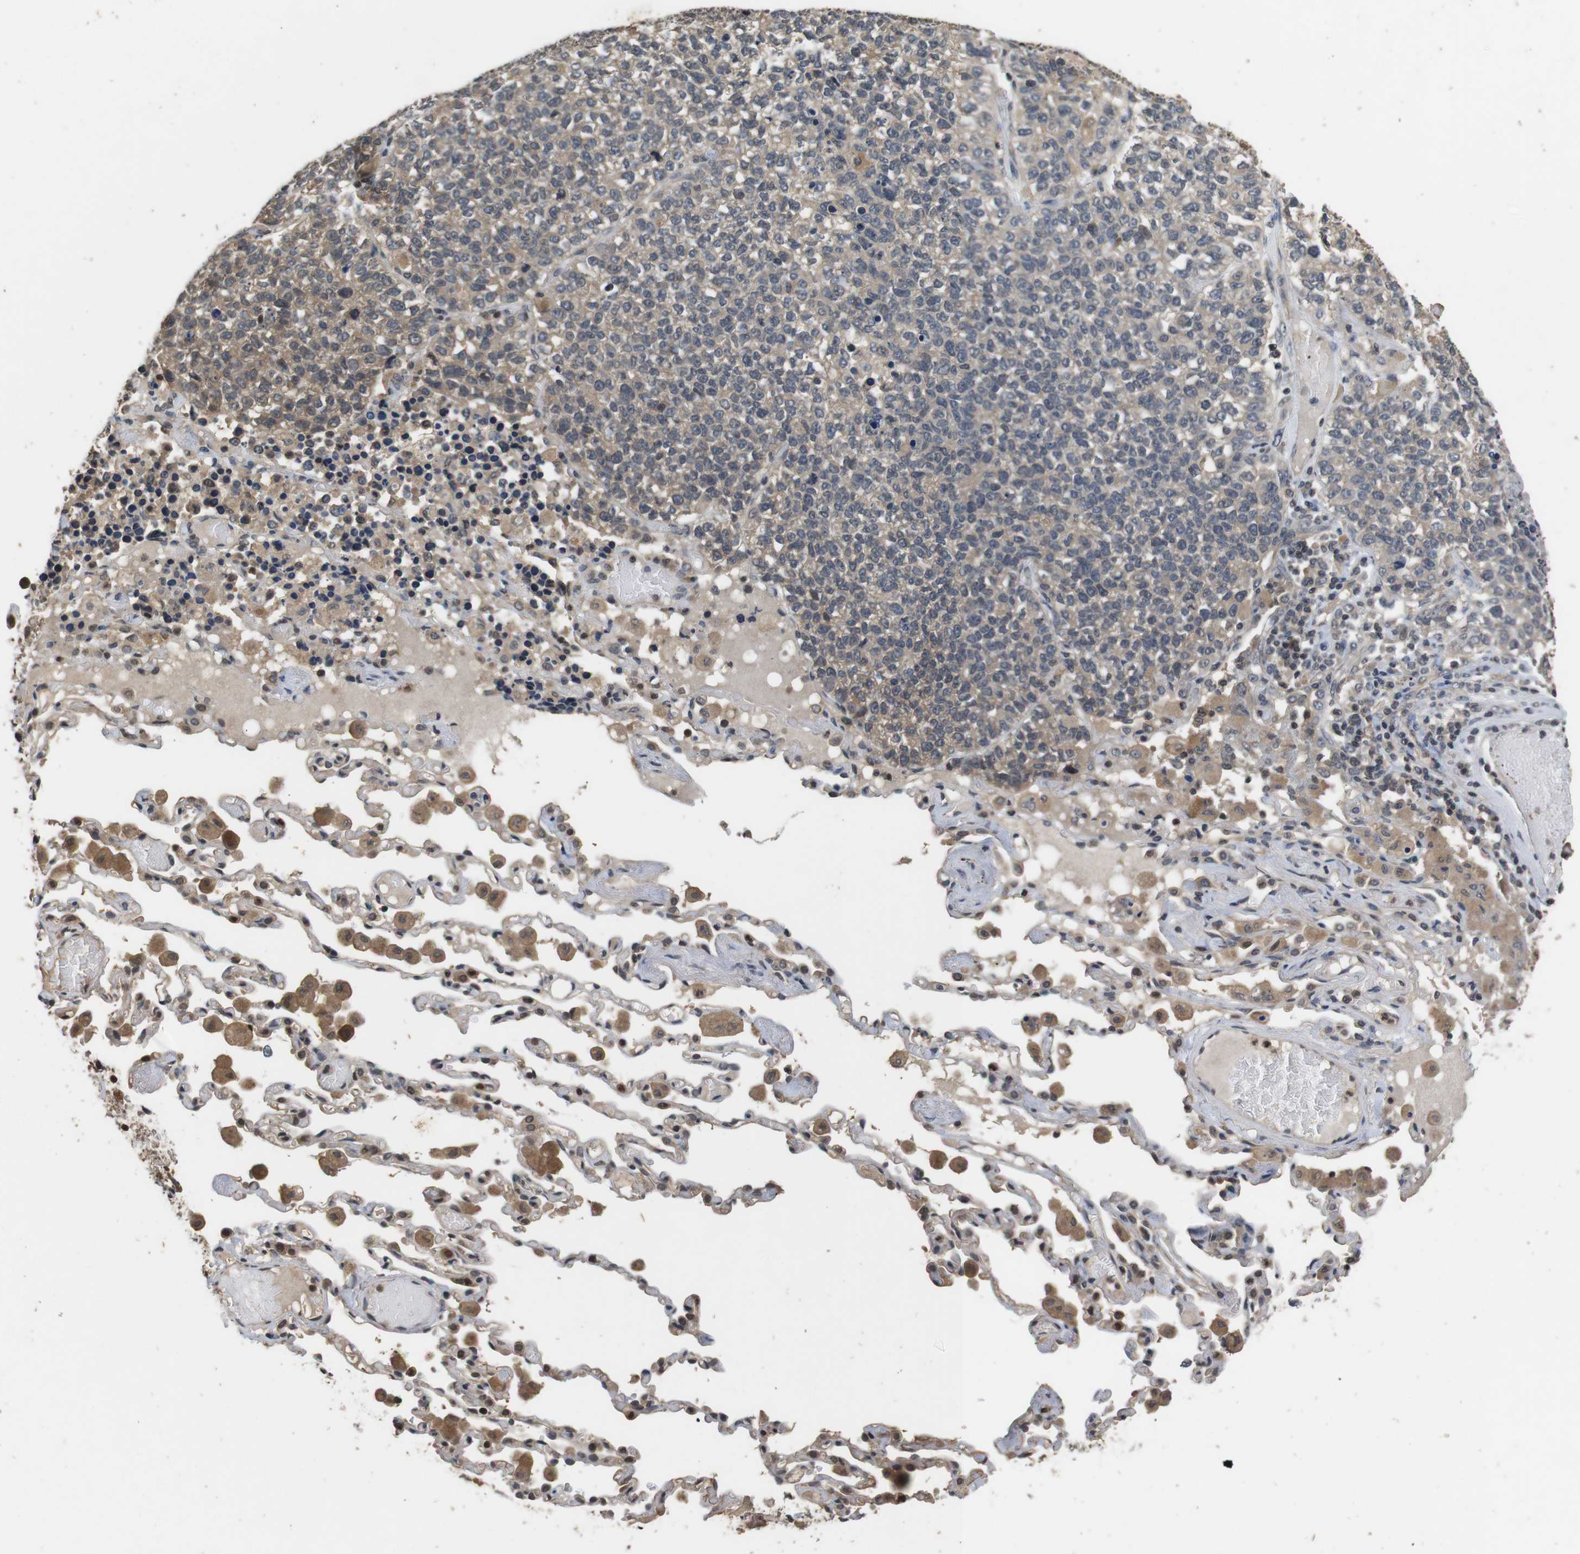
{"staining": {"intensity": "weak", "quantity": "25%-75%", "location": "cytoplasmic/membranous"}, "tissue": "lung cancer", "cell_type": "Tumor cells", "image_type": "cancer", "snomed": [{"axis": "morphology", "description": "Adenocarcinoma, NOS"}, {"axis": "topography", "description": "Lung"}], "caption": "Immunohistochemistry histopathology image of neoplastic tissue: lung cancer (adenocarcinoma) stained using immunohistochemistry shows low levels of weak protein expression localized specifically in the cytoplasmic/membranous of tumor cells, appearing as a cytoplasmic/membranous brown color.", "gene": "FADD", "patient": {"sex": "male", "age": 49}}